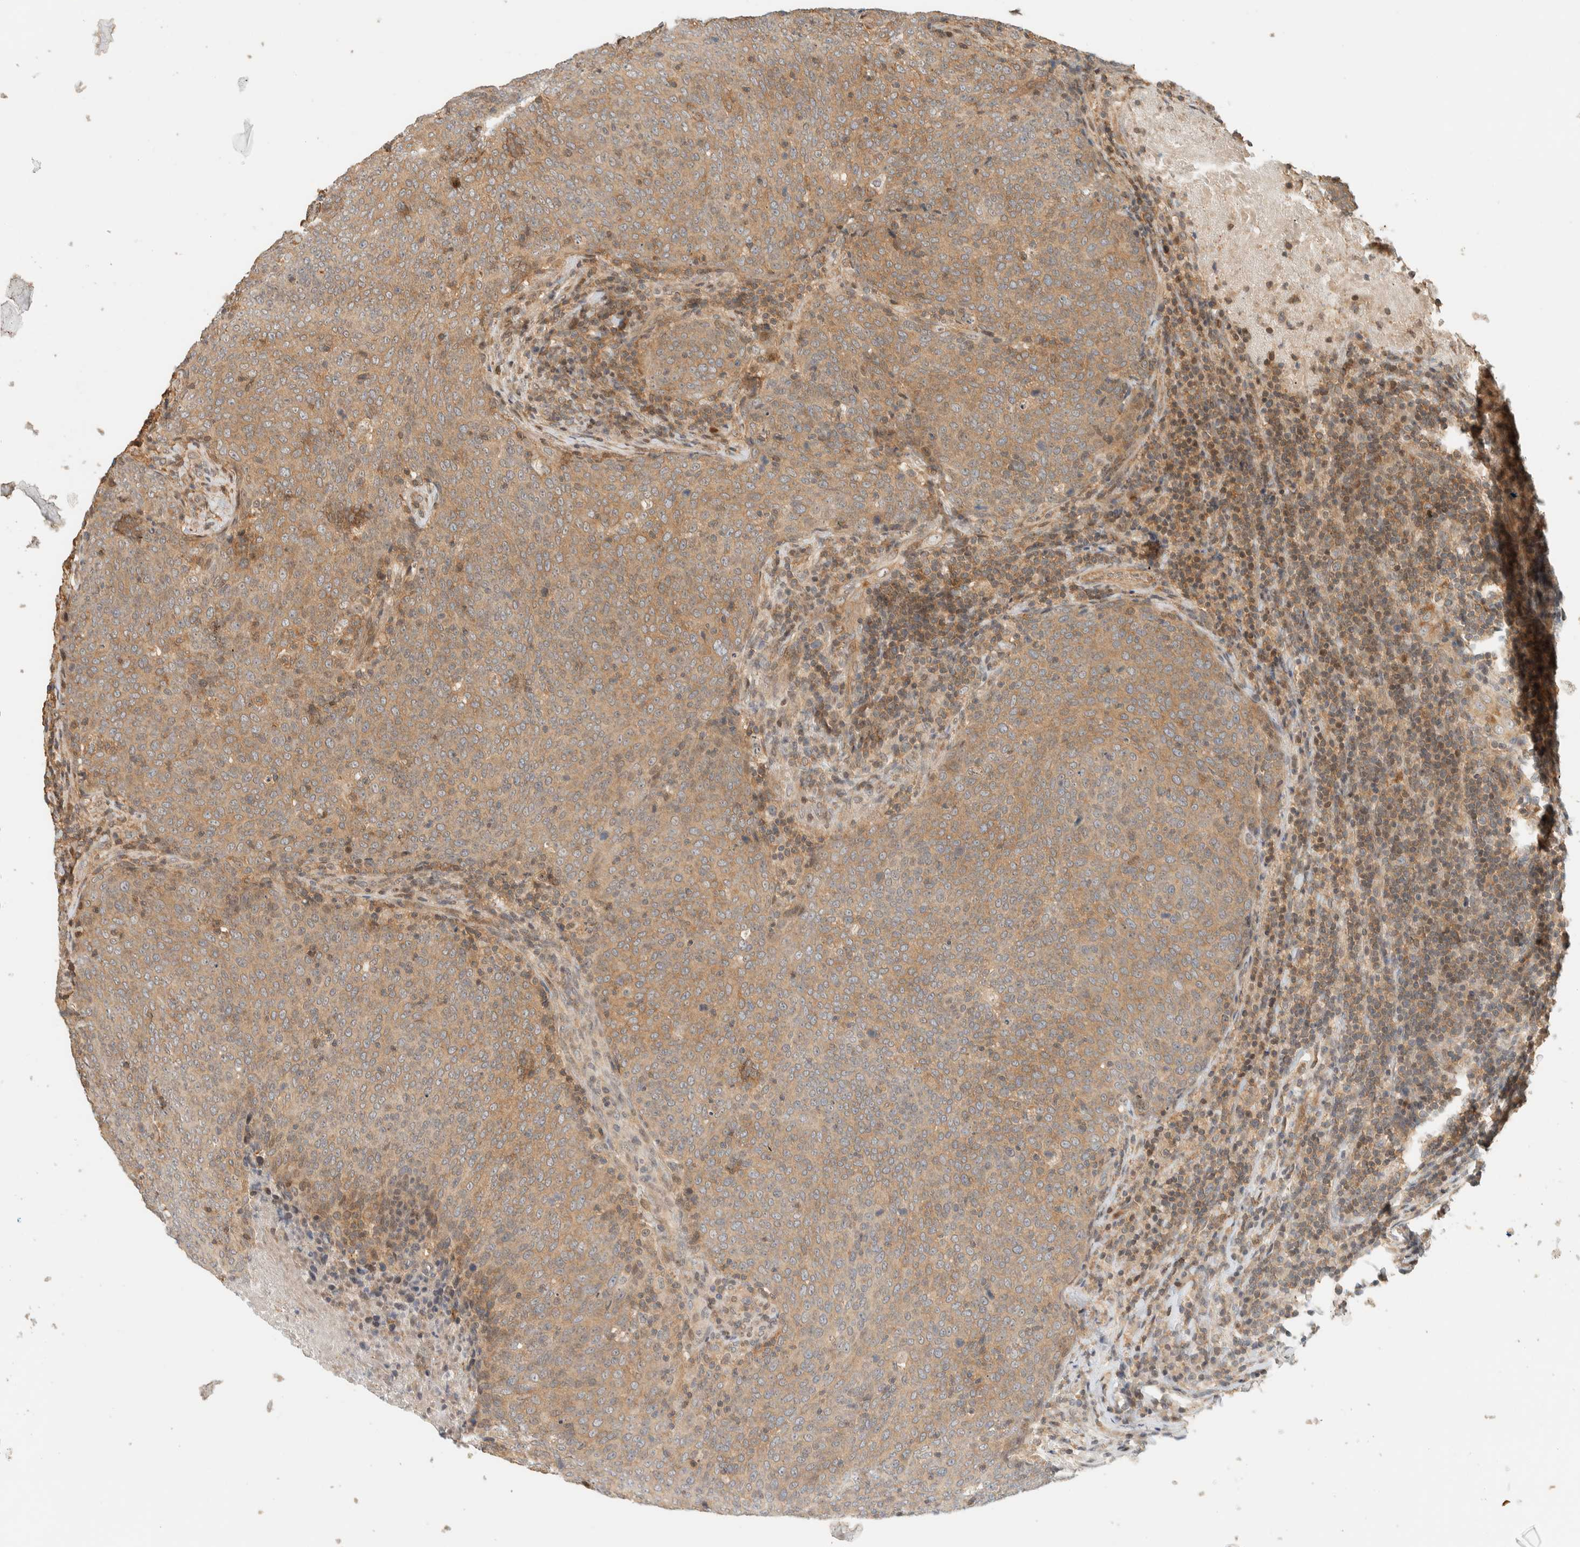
{"staining": {"intensity": "moderate", "quantity": ">75%", "location": "cytoplasmic/membranous"}, "tissue": "head and neck cancer", "cell_type": "Tumor cells", "image_type": "cancer", "snomed": [{"axis": "morphology", "description": "Squamous cell carcinoma, NOS"}, {"axis": "morphology", "description": "Squamous cell carcinoma, metastatic, NOS"}, {"axis": "topography", "description": "Lymph node"}, {"axis": "topography", "description": "Head-Neck"}], "caption": "Protein expression analysis of human metastatic squamous cell carcinoma (head and neck) reveals moderate cytoplasmic/membranous expression in approximately >75% of tumor cells.", "gene": "ARFGEF1", "patient": {"sex": "male", "age": 62}}